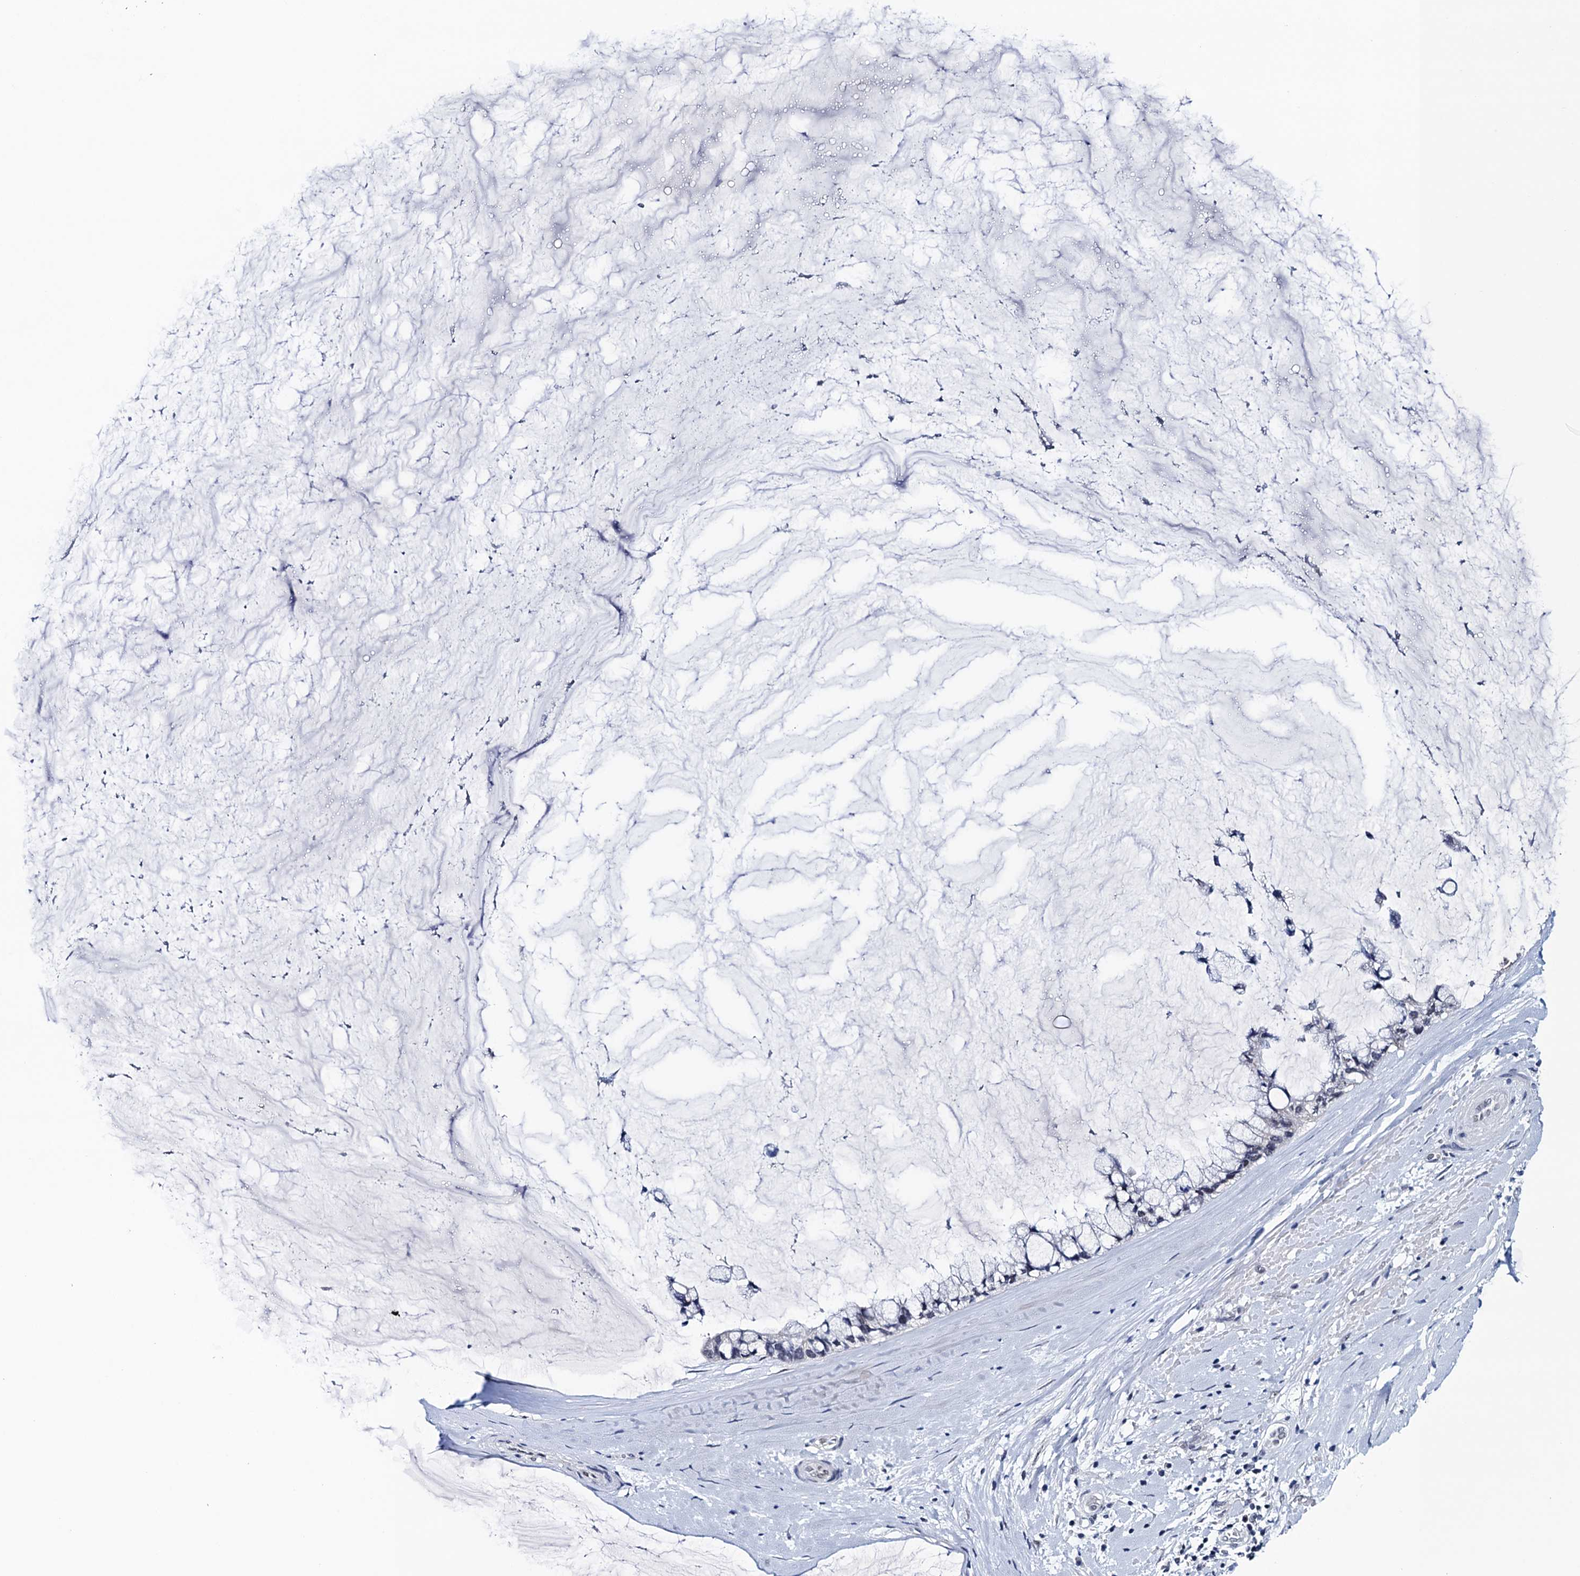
{"staining": {"intensity": "negative", "quantity": "none", "location": "none"}, "tissue": "ovarian cancer", "cell_type": "Tumor cells", "image_type": "cancer", "snomed": [{"axis": "morphology", "description": "Cystadenocarcinoma, mucinous, NOS"}, {"axis": "topography", "description": "Ovary"}], "caption": "Ovarian mucinous cystadenocarcinoma stained for a protein using immunohistochemistry demonstrates no expression tumor cells.", "gene": "FNBP4", "patient": {"sex": "female", "age": 39}}